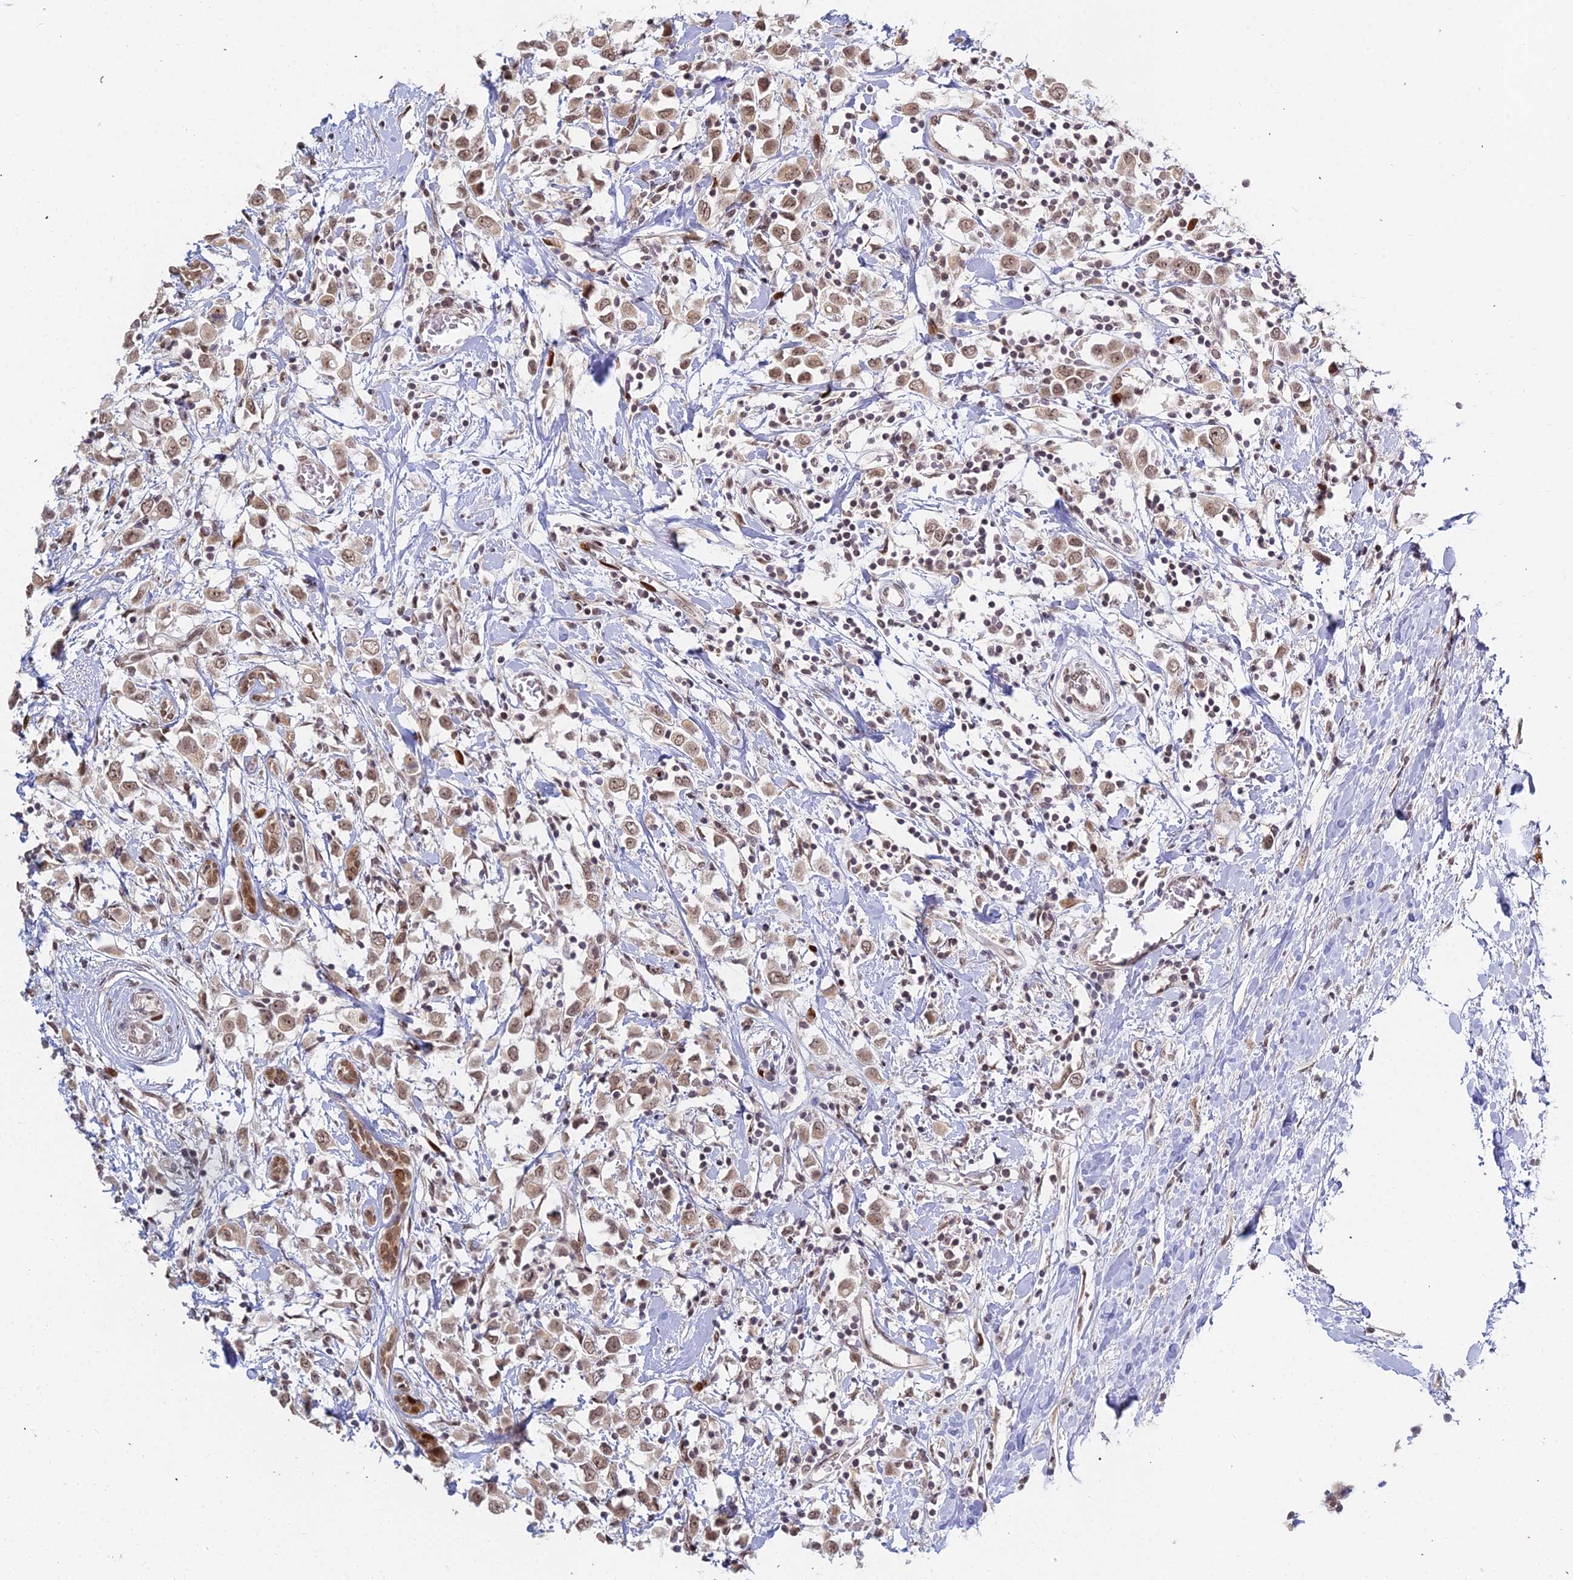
{"staining": {"intensity": "moderate", "quantity": ">75%", "location": "cytoplasmic/membranous,nuclear"}, "tissue": "breast cancer", "cell_type": "Tumor cells", "image_type": "cancer", "snomed": [{"axis": "morphology", "description": "Duct carcinoma"}, {"axis": "topography", "description": "Breast"}], "caption": "The photomicrograph reveals a brown stain indicating the presence of a protein in the cytoplasmic/membranous and nuclear of tumor cells in breast cancer.", "gene": "ABCA2", "patient": {"sex": "female", "age": 61}}